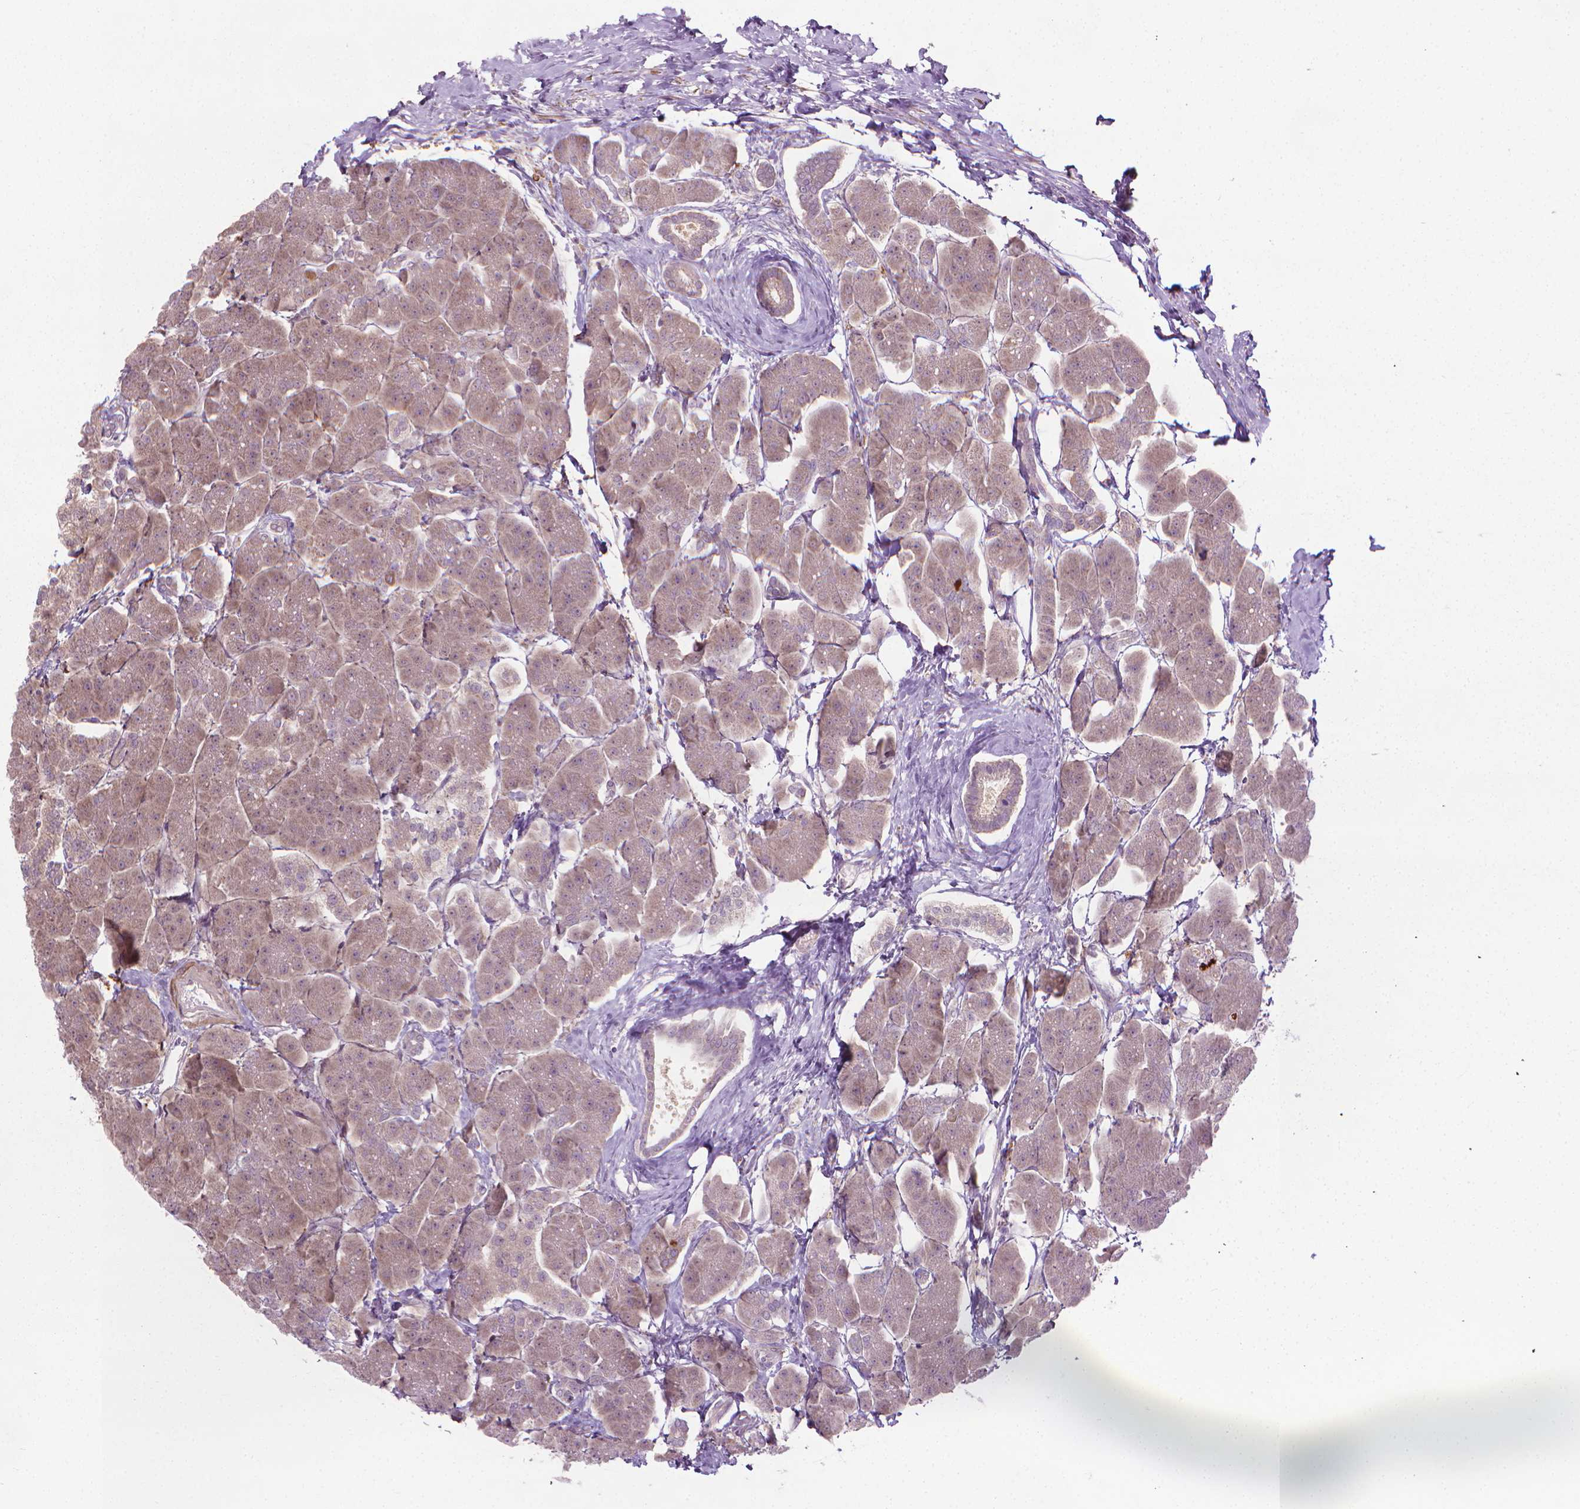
{"staining": {"intensity": "moderate", "quantity": ">75%", "location": "cytoplasmic/membranous"}, "tissue": "pancreas", "cell_type": "Exocrine glandular cells", "image_type": "normal", "snomed": [{"axis": "morphology", "description": "Normal tissue, NOS"}, {"axis": "topography", "description": "Adipose tissue"}, {"axis": "topography", "description": "Pancreas"}, {"axis": "topography", "description": "Peripheral nerve tissue"}], "caption": "Human pancreas stained with a brown dye displays moderate cytoplasmic/membranous positive expression in about >75% of exocrine glandular cells.", "gene": "PRAG1", "patient": {"sex": "female", "age": 58}}